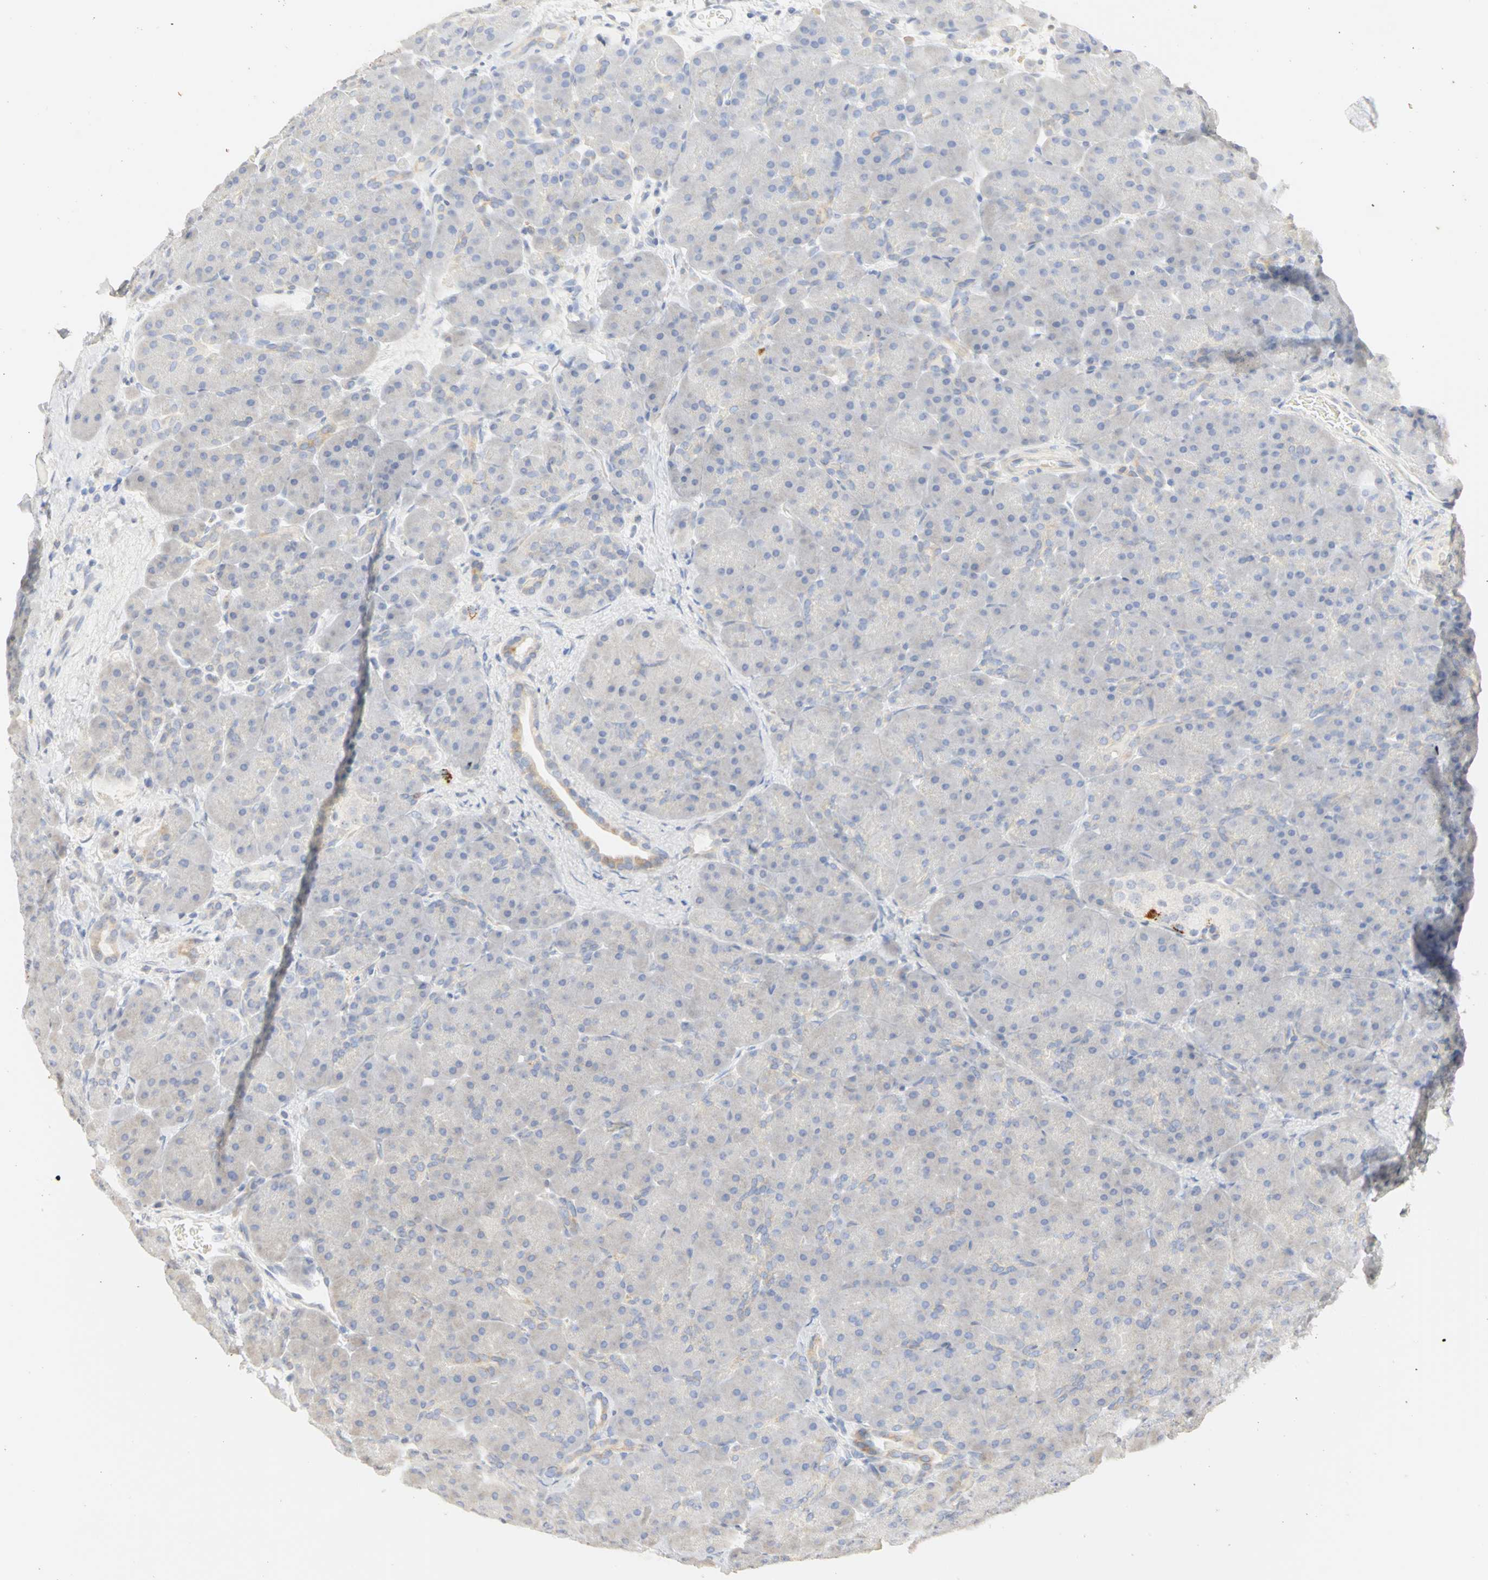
{"staining": {"intensity": "negative", "quantity": "none", "location": "none"}, "tissue": "pancreas", "cell_type": "Exocrine glandular cells", "image_type": "normal", "snomed": [{"axis": "morphology", "description": "Normal tissue, NOS"}, {"axis": "topography", "description": "Pancreas"}], "caption": "Immunohistochemistry histopathology image of unremarkable pancreas: human pancreas stained with DAB reveals no significant protein positivity in exocrine glandular cells. The staining is performed using DAB brown chromogen with nuclei counter-stained in using hematoxylin.", "gene": "GNRH2", "patient": {"sex": "male", "age": 66}}